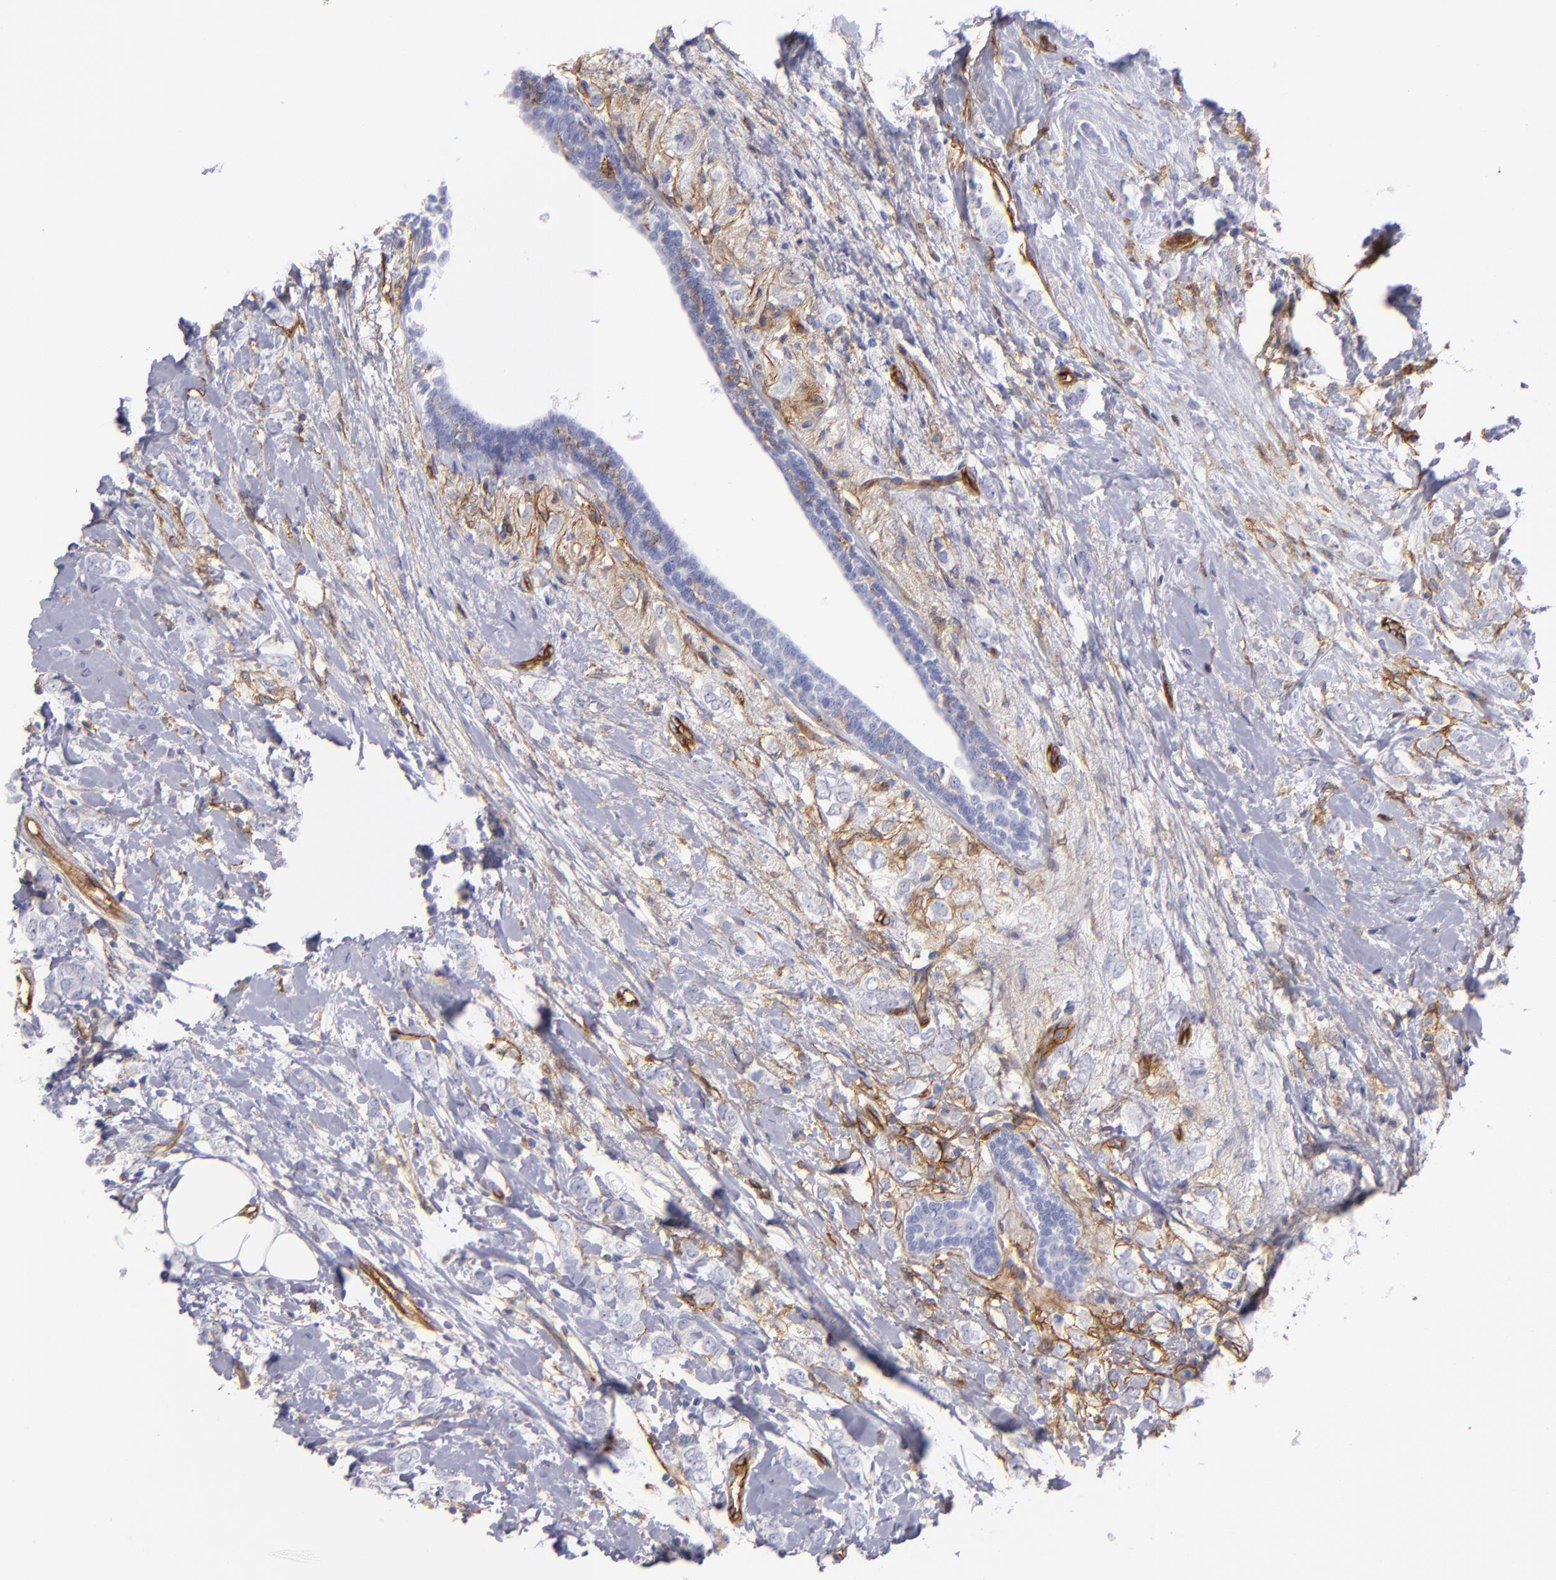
{"staining": {"intensity": "negative", "quantity": "none", "location": "none"}, "tissue": "breast cancer", "cell_type": "Tumor cells", "image_type": "cancer", "snomed": [{"axis": "morphology", "description": "Normal tissue, NOS"}, {"axis": "morphology", "description": "Lobular carcinoma"}, {"axis": "topography", "description": "Breast"}], "caption": "A histopathology image of breast cancer (lobular carcinoma) stained for a protein reveals no brown staining in tumor cells.", "gene": "ENTPD1", "patient": {"sex": "female", "age": 47}}